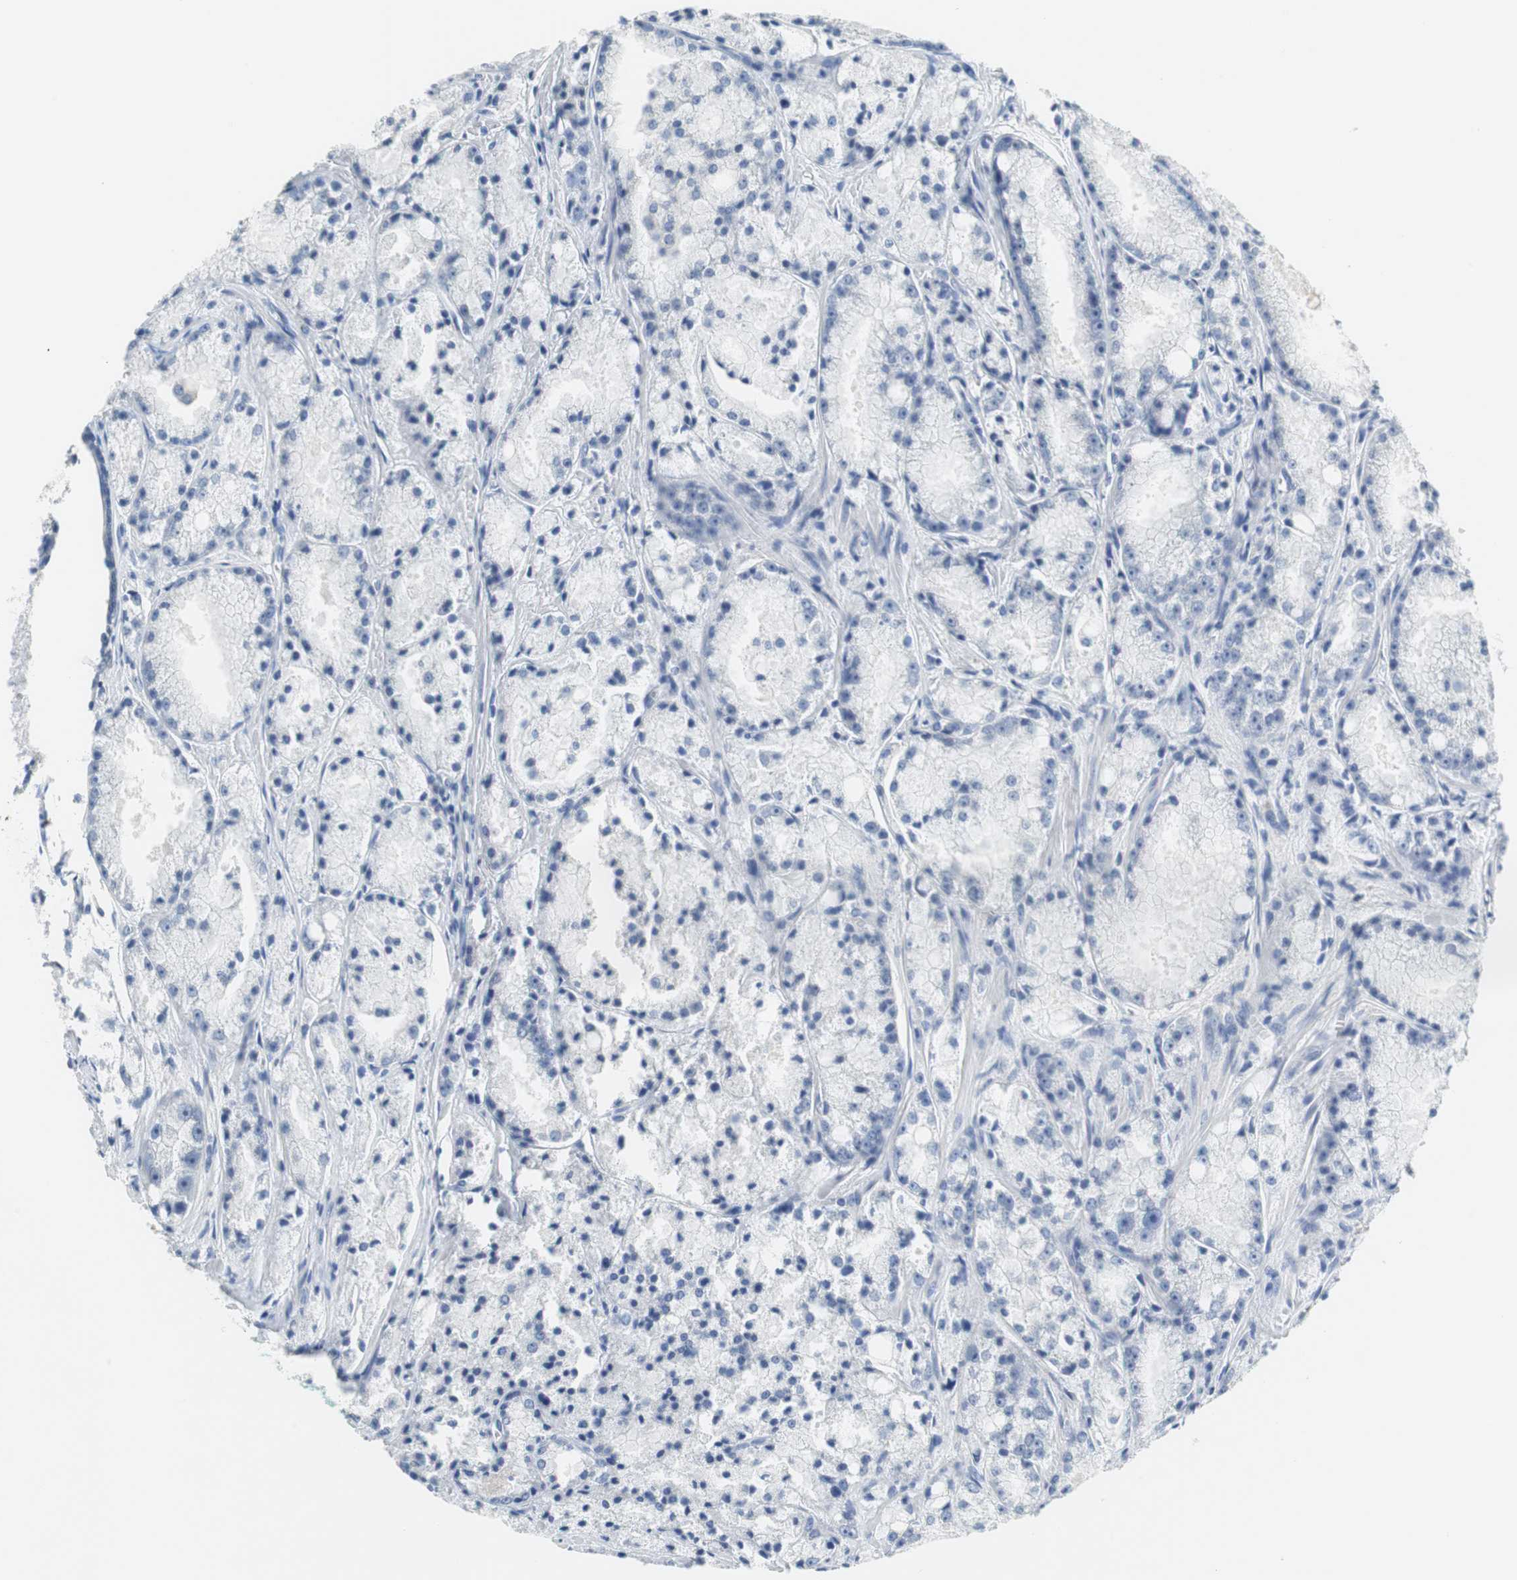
{"staining": {"intensity": "negative", "quantity": "none", "location": "none"}, "tissue": "prostate cancer", "cell_type": "Tumor cells", "image_type": "cancer", "snomed": [{"axis": "morphology", "description": "Adenocarcinoma, Low grade"}, {"axis": "topography", "description": "Prostate"}], "caption": "This photomicrograph is of prostate adenocarcinoma (low-grade) stained with IHC to label a protein in brown with the nuclei are counter-stained blue. There is no expression in tumor cells.", "gene": "GLCCI1", "patient": {"sex": "male", "age": 64}}